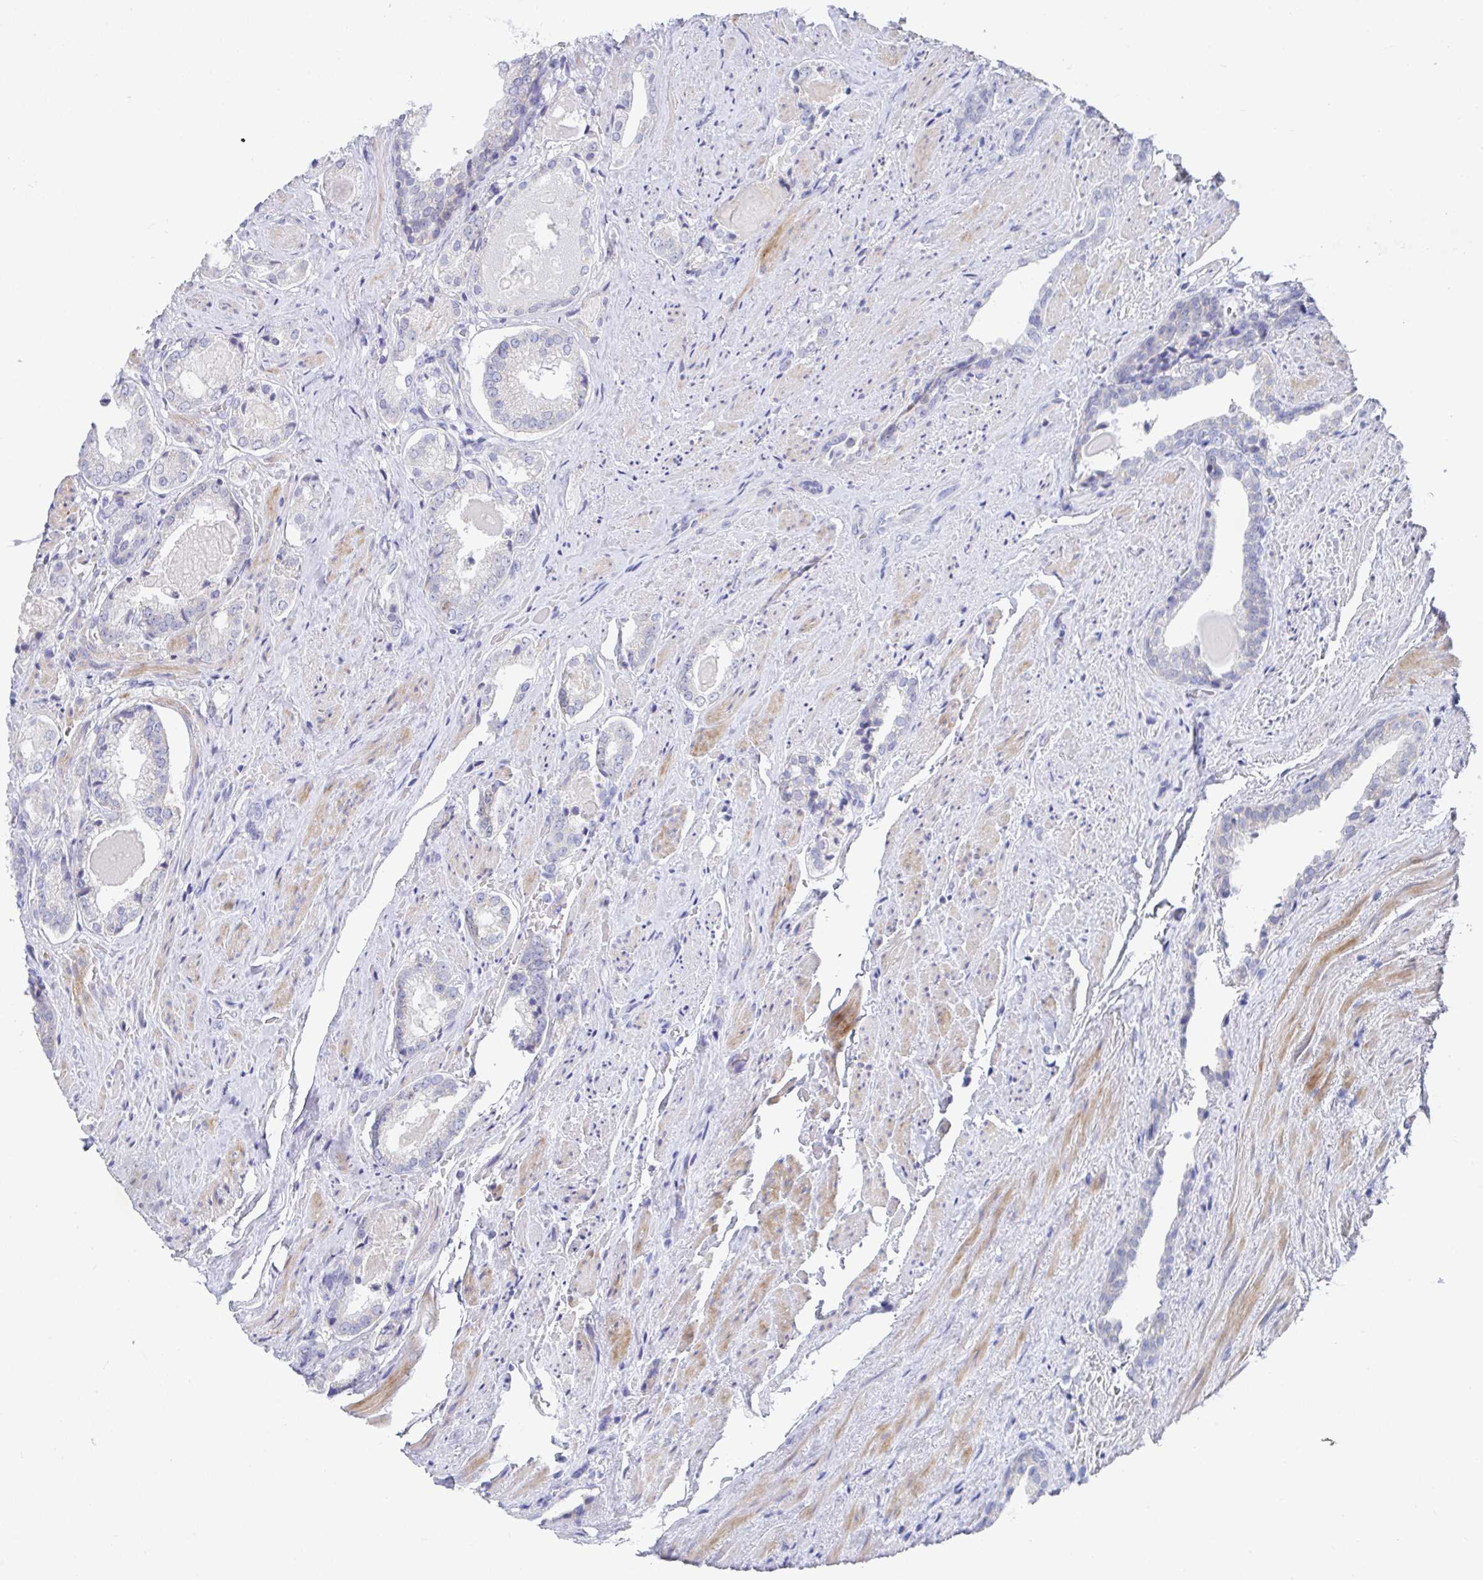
{"staining": {"intensity": "negative", "quantity": "none", "location": "none"}, "tissue": "prostate cancer", "cell_type": "Tumor cells", "image_type": "cancer", "snomed": [{"axis": "morphology", "description": "Adenocarcinoma, High grade"}, {"axis": "topography", "description": "Prostate"}], "caption": "IHC histopathology image of human prostate cancer stained for a protein (brown), which demonstrates no staining in tumor cells.", "gene": "ATP5F1C", "patient": {"sex": "male", "age": 65}}